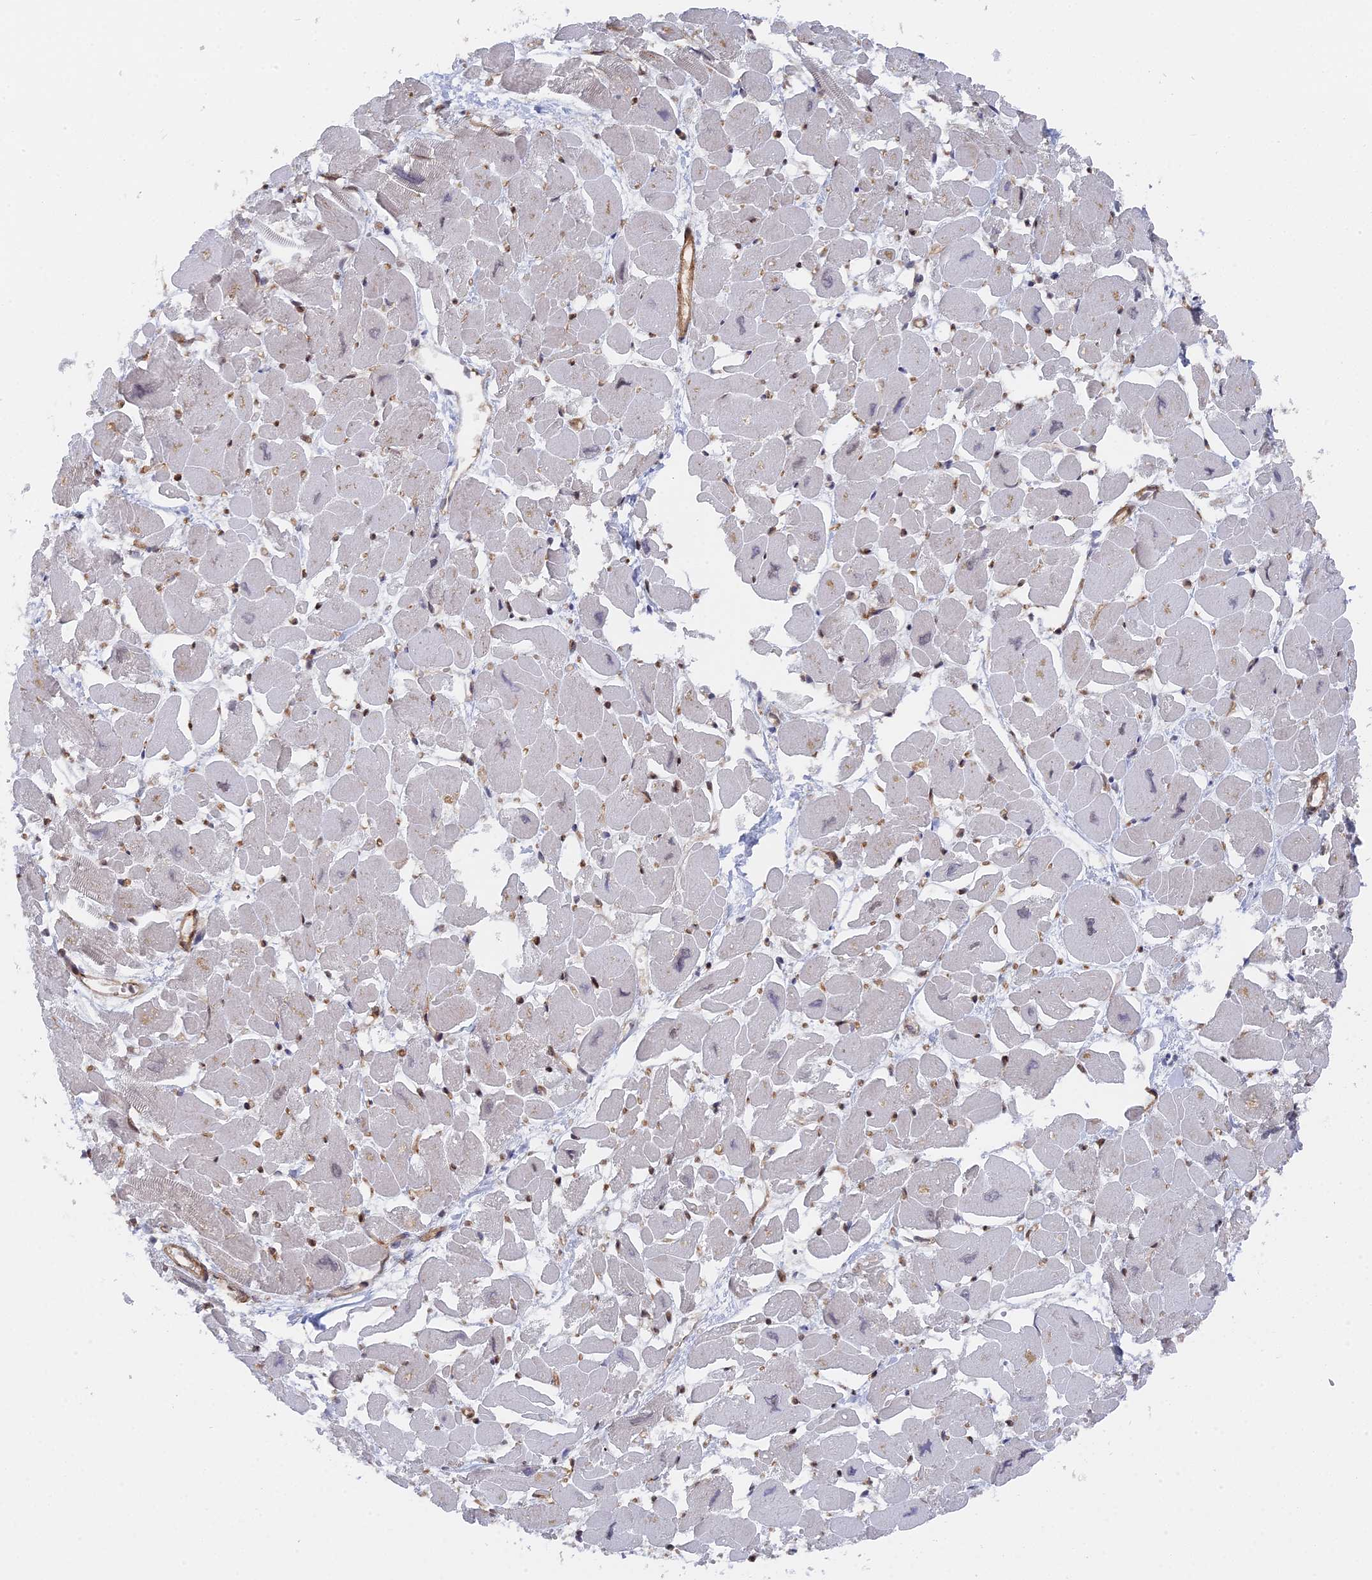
{"staining": {"intensity": "moderate", "quantity": "<25%", "location": "cytoplasmic/membranous,nuclear"}, "tissue": "heart muscle", "cell_type": "Cardiomyocytes", "image_type": "normal", "snomed": [{"axis": "morphology", "description": "Normal tissue, NOS"}, {"axis": "topography", "description": "Heart"}], "caption": "Moderate cytoplasmic/membranous,nuclear expression for a protein is identified in about <25% of cardiomyocytes of normal heart muscle using immunohistochemistry (IHC).", "gene": "CCDC85A", "patient": {"sex": "male", "age": 54}}